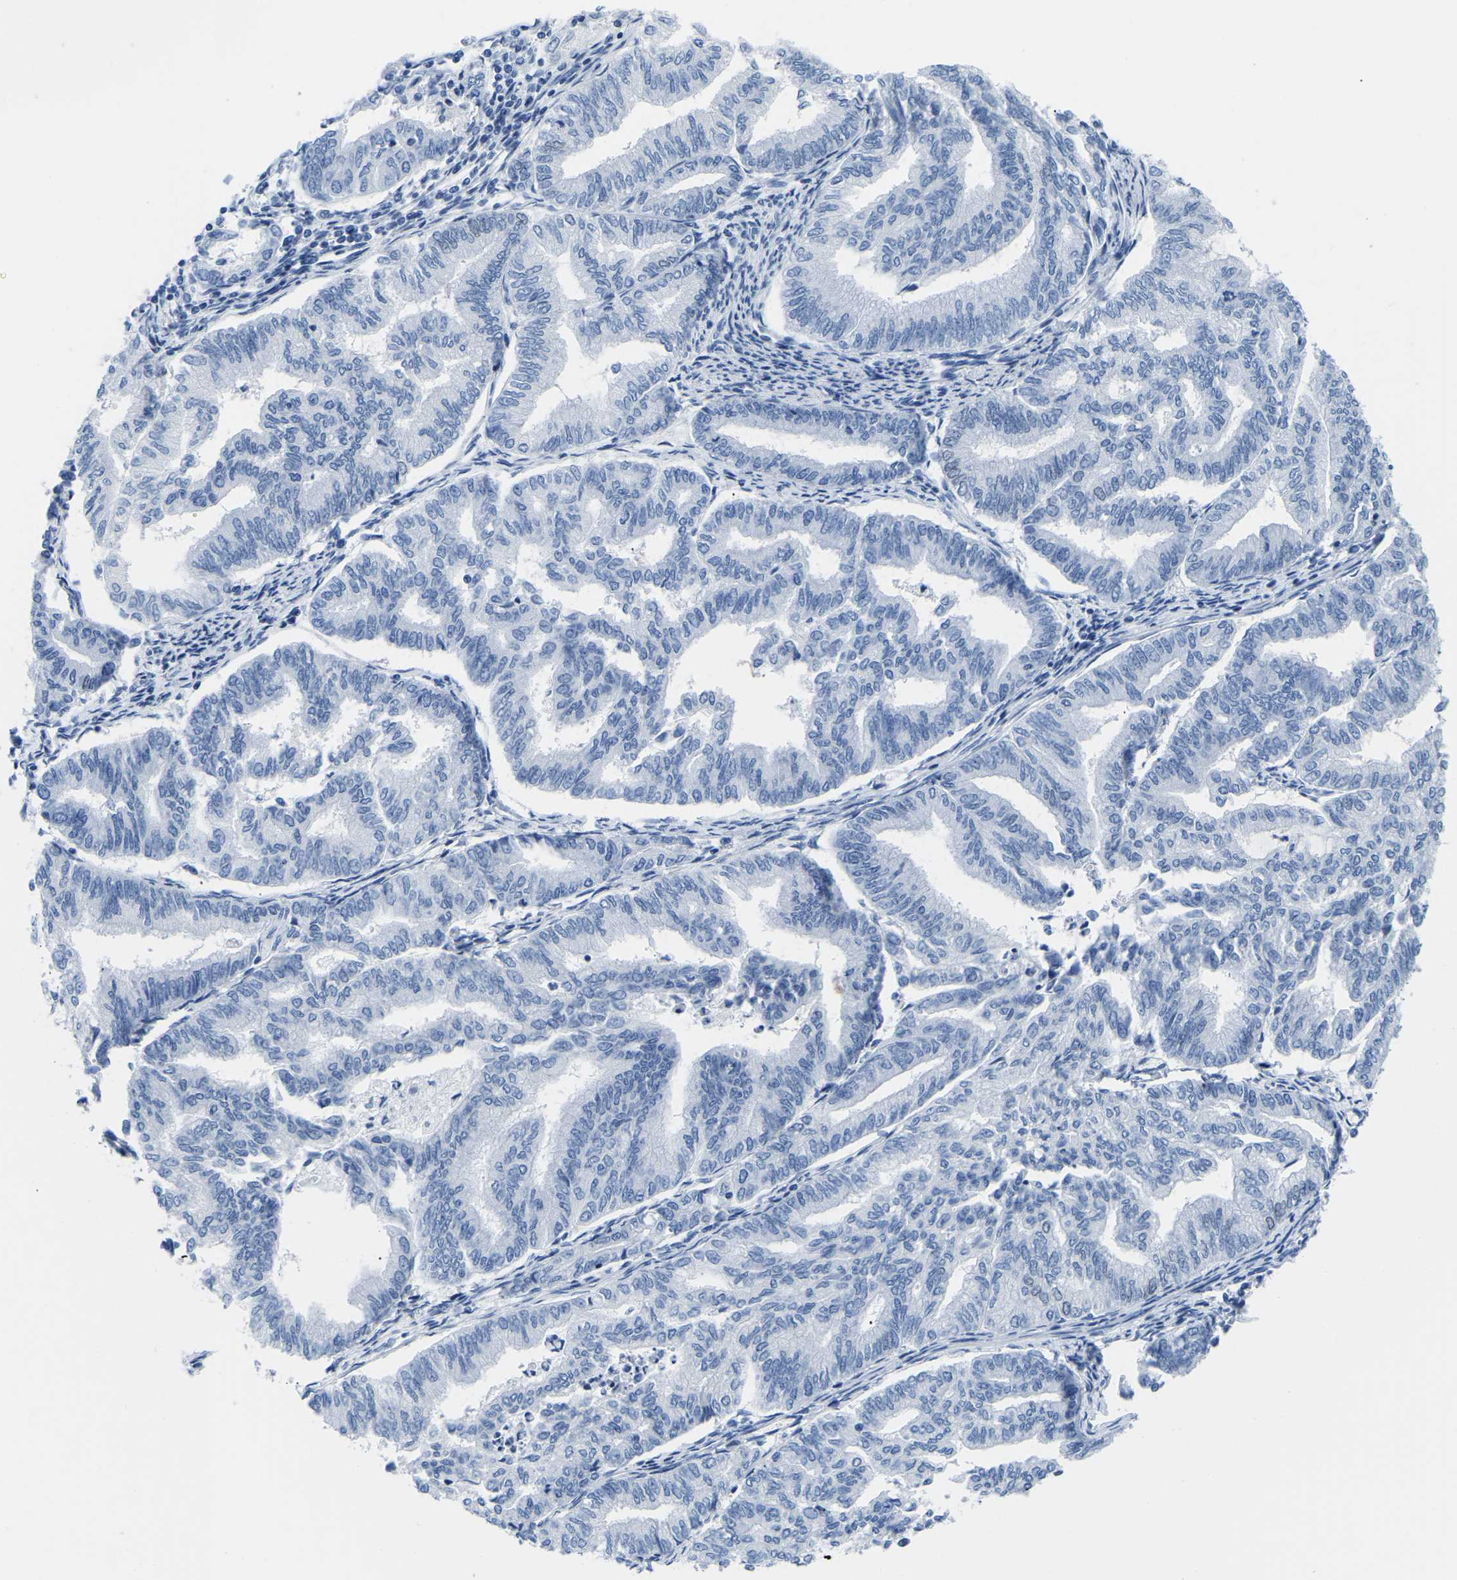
{"staining": {"intensity": "negative", "quantity": "none", "location": "none"}, "tissue": "endometrial cancer", "cell_type": "Tumor cells", "image_type": "cancer", "snomed": [{"axis": "morphology", "description": "Adenocarcinoma, NOS"}, {"axis": "topography", "description": "Endometrium"}], "caption": "Photomicrograph shows no significant protein staining in tumor cells of adenocarcinoma (endometrial). Brightfield microscopy of IHC stained with DAB (3,3'-diaminobenzidine) (brown) and hematoxylin (blue), captured at high magnification.", "gene": "UPK3A", "patient": {"sex": "female", "age": 79}}